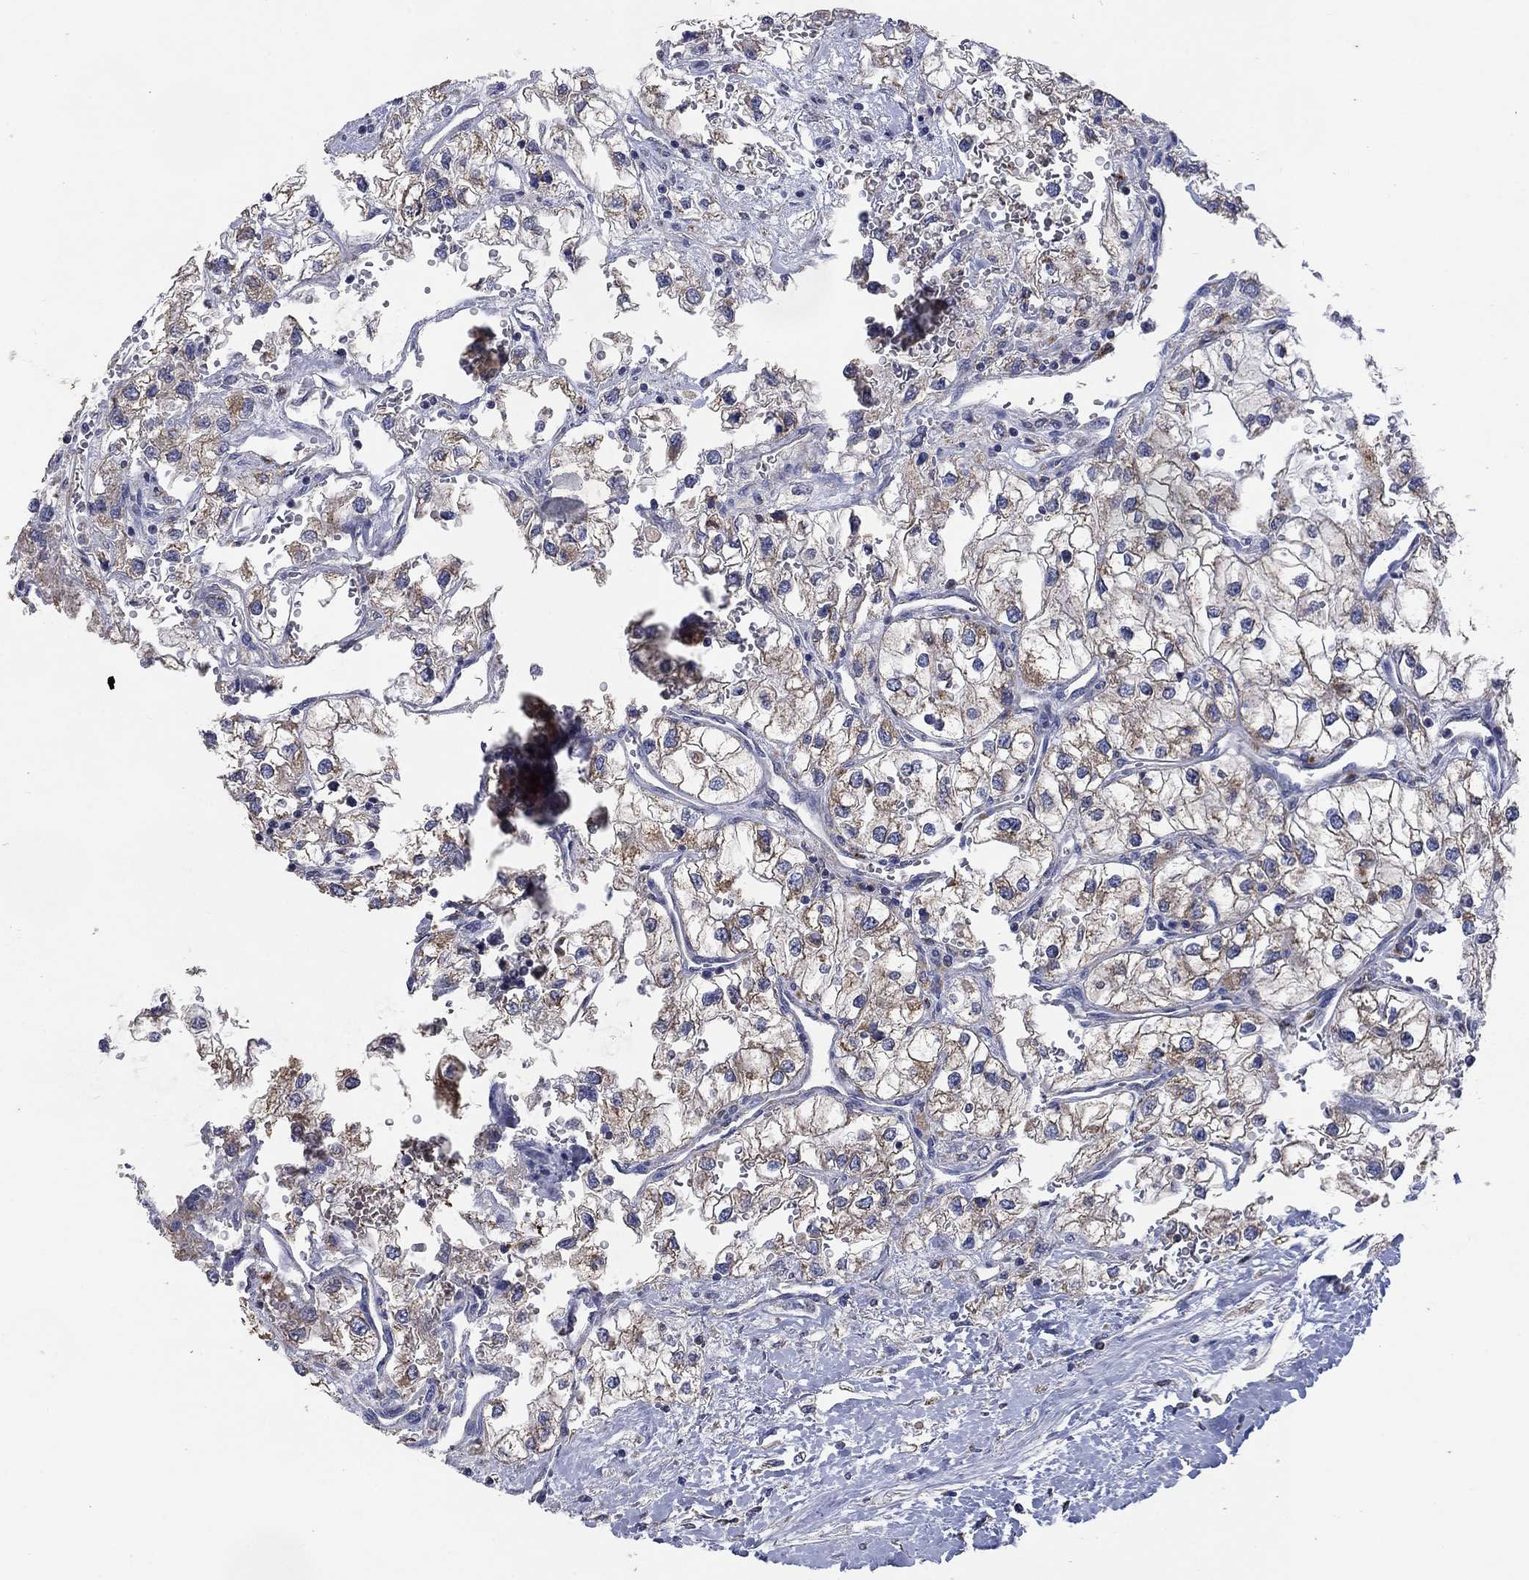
{"staining": {"intensity": "moderate", "quantity": "25%-75%", "location": "cytoplasmic/membranous"}, "tissue": "renal cancer", "cell_type": "Tumor cells", "image_type": "cancer", "snomed": [{"axis": "morphology", "description": "Adenocarcinoma, NOS"}, {"axis": "topography", "description": "Kidney"}], "caption": "Renal adenocarcinoma stained with DAB (3,3'-diaminobenzidine) IHC displays medium levels of moderate cytoplasmic/membranous expression in approximately 25%-75% of tumor cells. The protein is stained brown, and the nuclei are stained in blue (DAB (3,3'-diaminobenzidine) IHC with brightfield microscopy, high magnification).", "gene": "UGT8", "patient": {"sex": "male", "age": 59}}